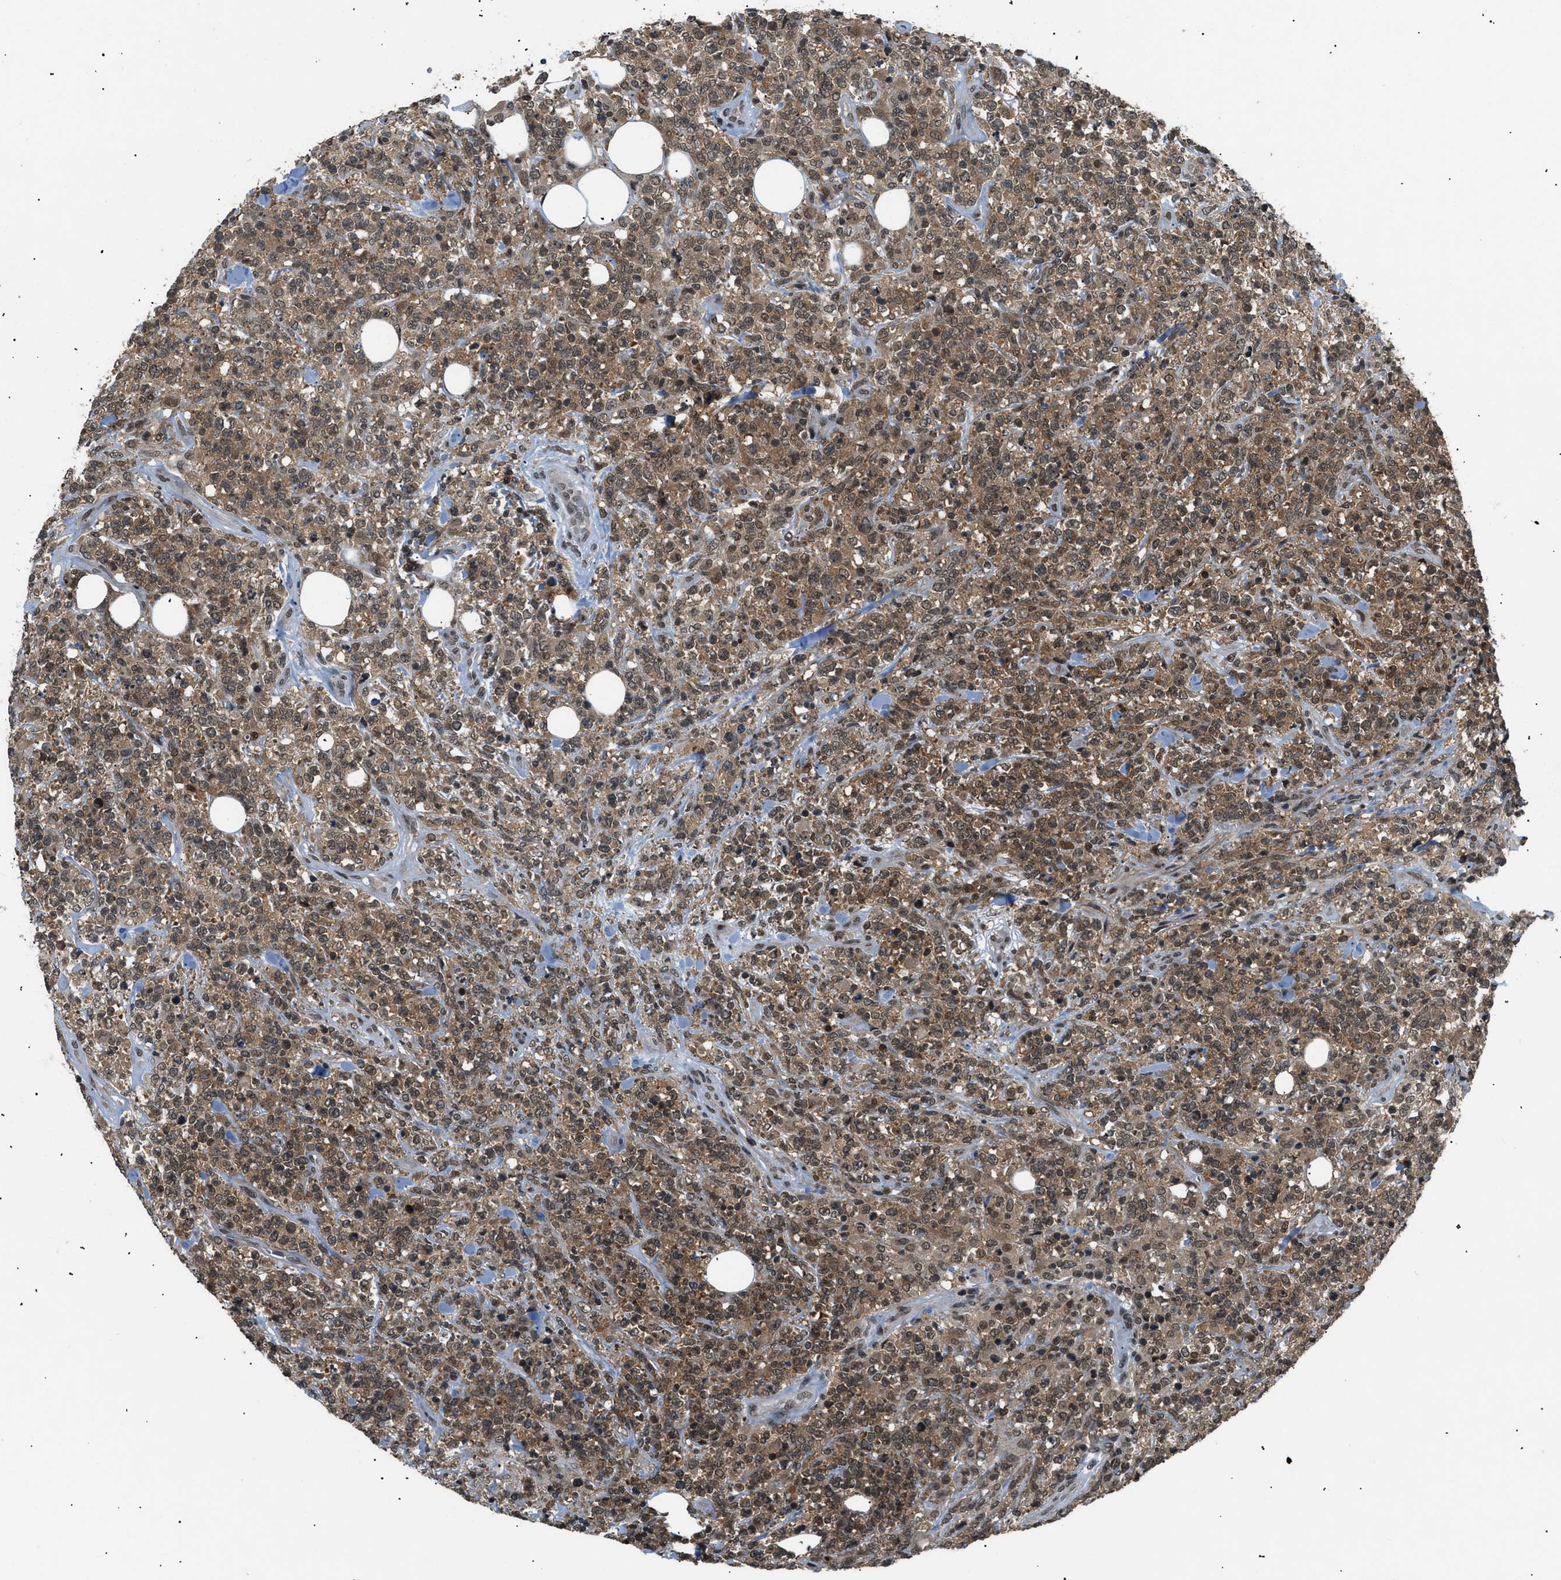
{"staining": {"intensity": "moderate", "quantity": ">75%", "location": "cytoplasmic/membranous,nuclear"}, "tissue": "lymphoma", "cell_type": "Tumor cells", "image_type": "cancer", "snomed": [{"axis": "morphology", "description": "Malignant lymphoma, non-Hodgkin's type, High grade"}, {"axis": "topography", "description": "Soft tissue"}], "caption": "An immunohistochemistry photomicrograph of tumor tissue is shown. Protein staining in brown labels moderate cytoplasmic/membranous and nuclear positivity in lymphoma within tumor cells.", "gene": "RBM5", "patient": {"sex": "male", "age": 18}}